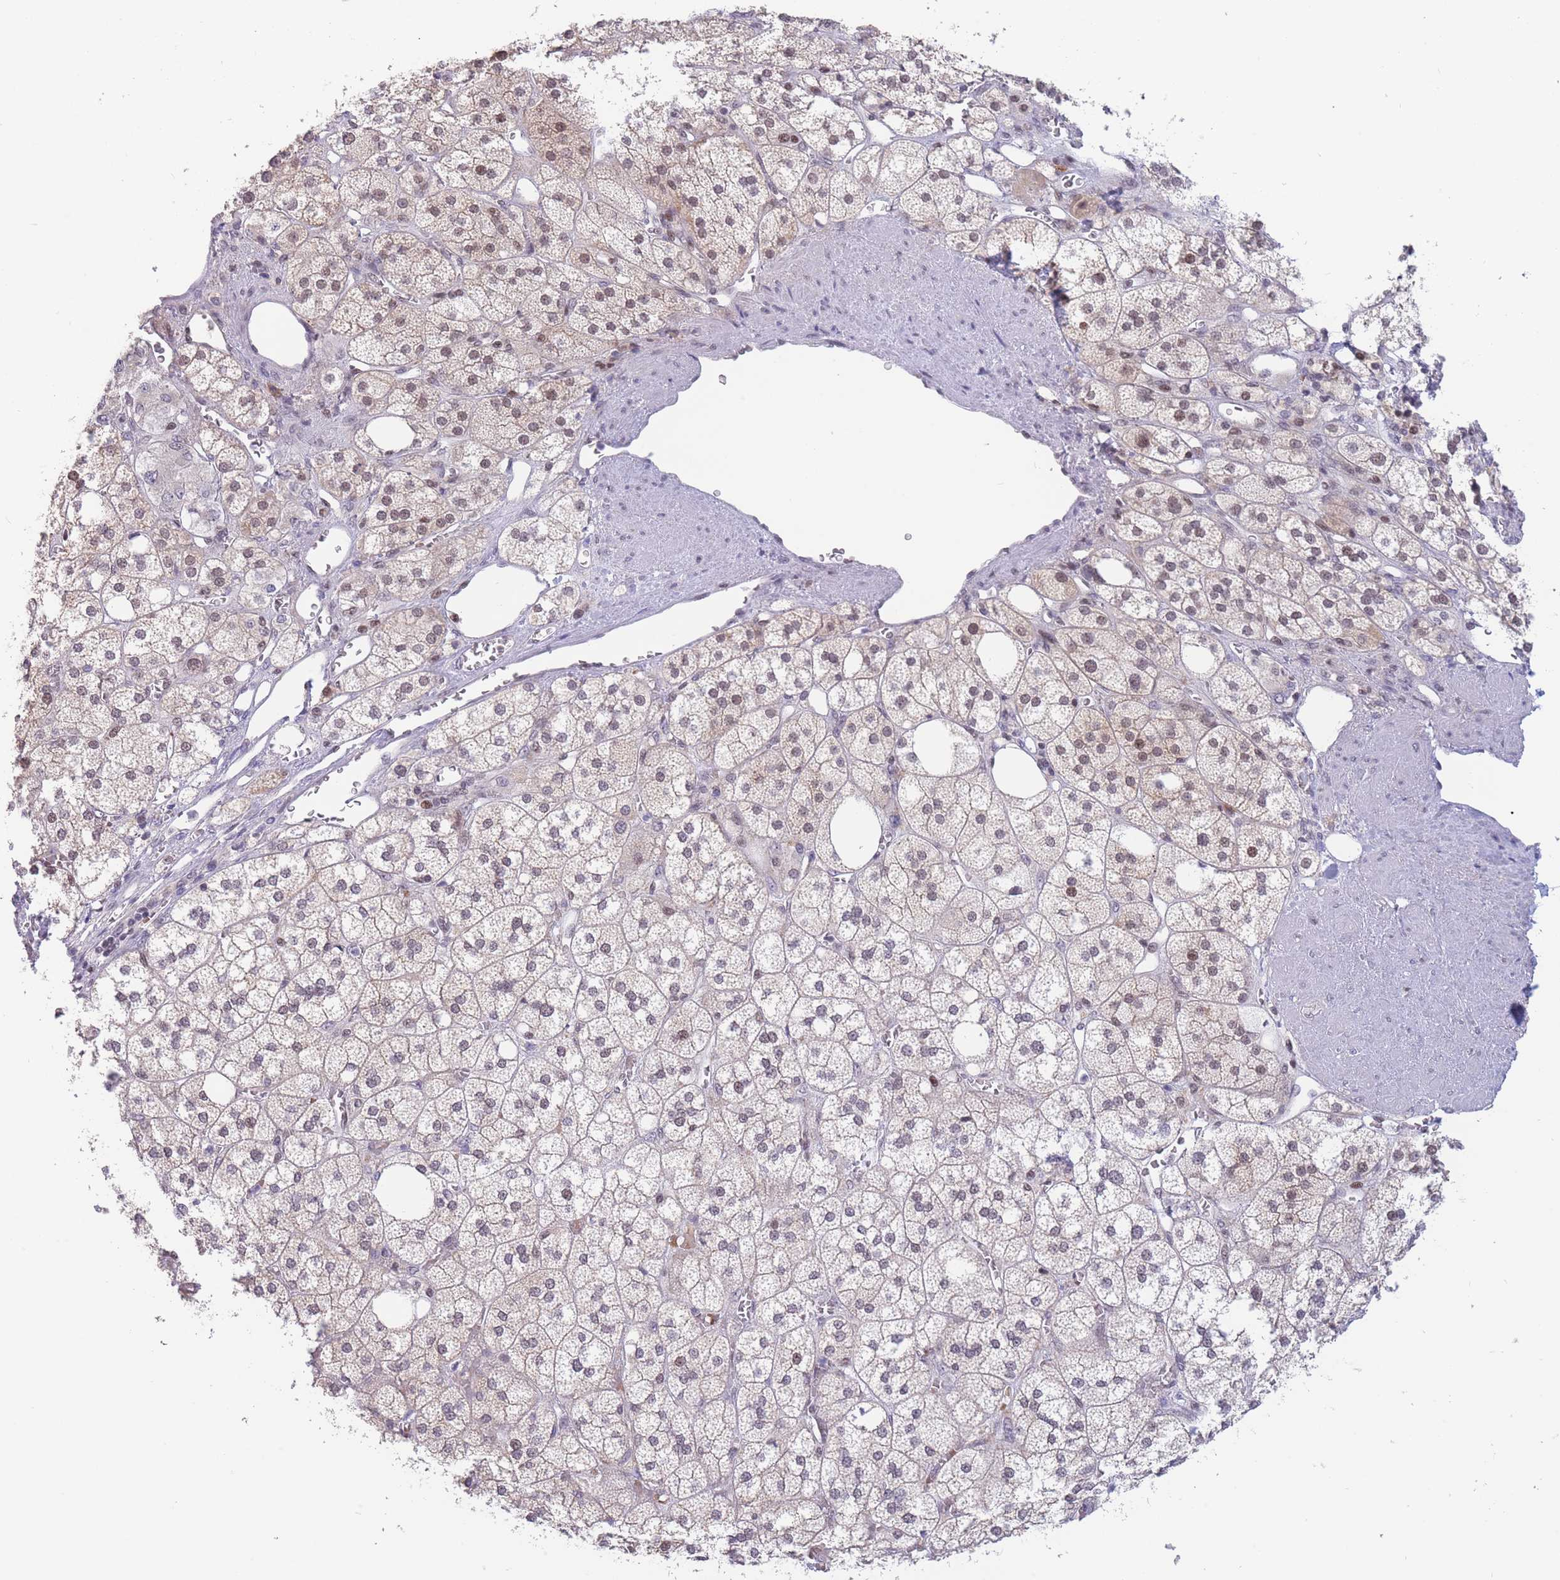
{"staining": {"intensity": "moderate", "quantity": "25%-75%", "location": "nuclear"}, "tissue": "adrenal gland", "cell_type": "Glandular cells", "image_type": "normal", "snomed": [{"axis": "morphology", "description": "Normal tissue, NOS"}, {"axis": "topography", "description": "Adrenal gland"}], "caption": "Adrenal gland was stained to show a protein in brown. There is medium levels of moderate nuclear positivity in approximately 25%-75% of glandular cells. The staining was performed using DAB to visualize the protein expression in brown, while the nuclei were stained in blue with hematoxylin (Magnification: 20x).", "gene": "SMAD9", "patient": {"sex": "male", "age": 61}}